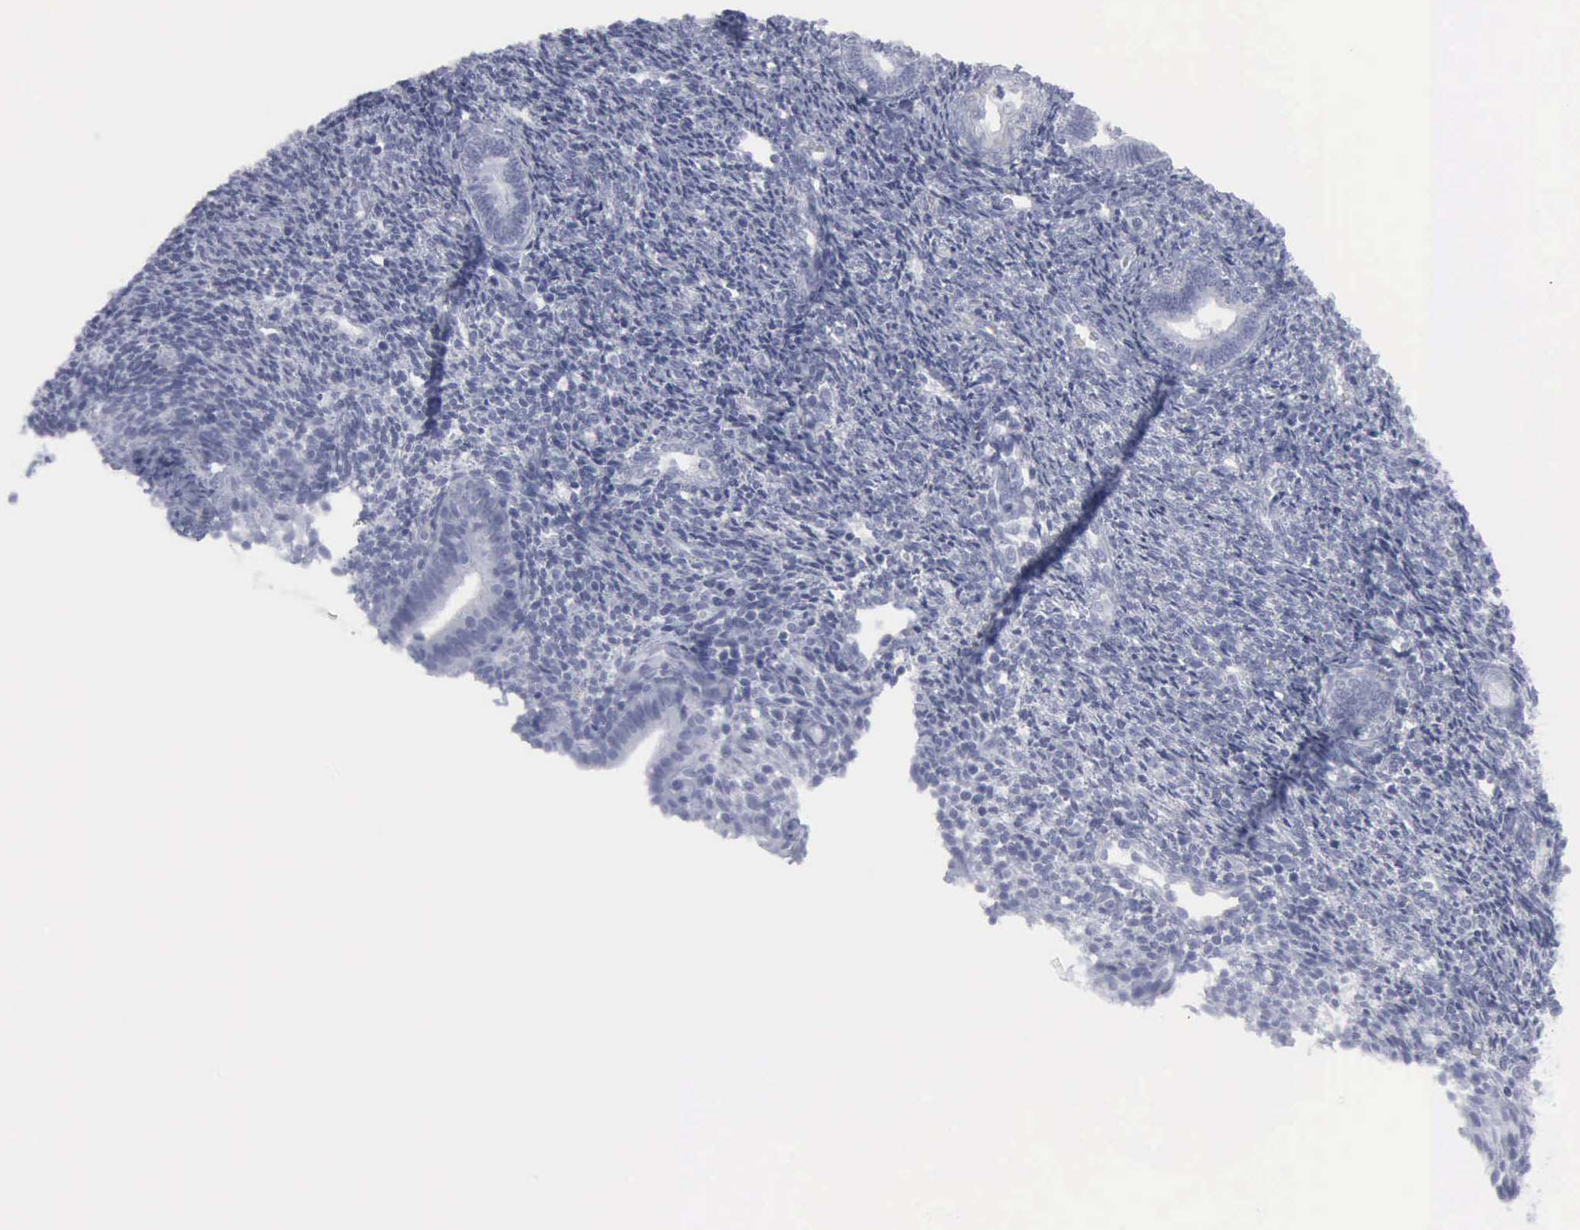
{"staining": {"intensity": "negative", "quantity": "none", "location": "none"}, "tissue": "endometrium", "cell_type": "Cells in endometrial stroma", "image_type": "normal", "snomed": [{"axis": "morphology", "description": "Normal tissue, NOS"}, {"axis": "topography", "description": "Endometrium"}], "caption": "Immunohistochemistry histopathology image of unremarkable human endometrium stained for a protein (brown), which displays no expression in cells in endometrial stroma.", "gene": "VCAM1", "patient": {"sex": "female", "age": 27}}